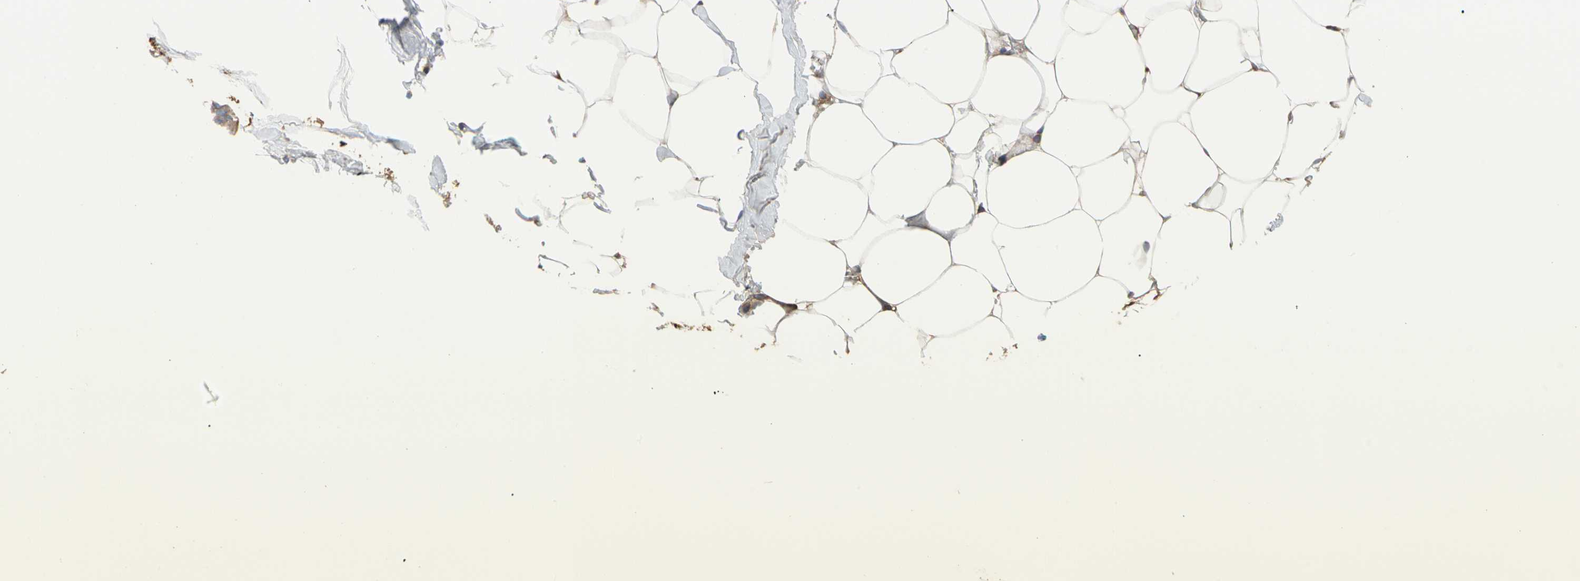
{"staining": {"intensity": "moderate", "quantity": "25%-75%", "location": "cytoplasmic/membranous"}, "tissue": "adipose tissue", "cell_type": "Adipocytes", "image_type": "normal", "snomed": [{"axis": "morphology", "description": "Normal tissue, NOS"}, {"axis": "topography", "description": "Breast"}, {"axis": "topography", "description": "Adipose tissue"}], "caption": "Adipose tissue stained with immunohistochemistry (IHC) exhibits moderate cytoplasmic/membranous staining in approximately 25%-75% of adipocytes. (IHC, brightfield microscopy, high magnification).", "gene": "ENTREP3", "patient": {"sex": "female", "age": 25}}